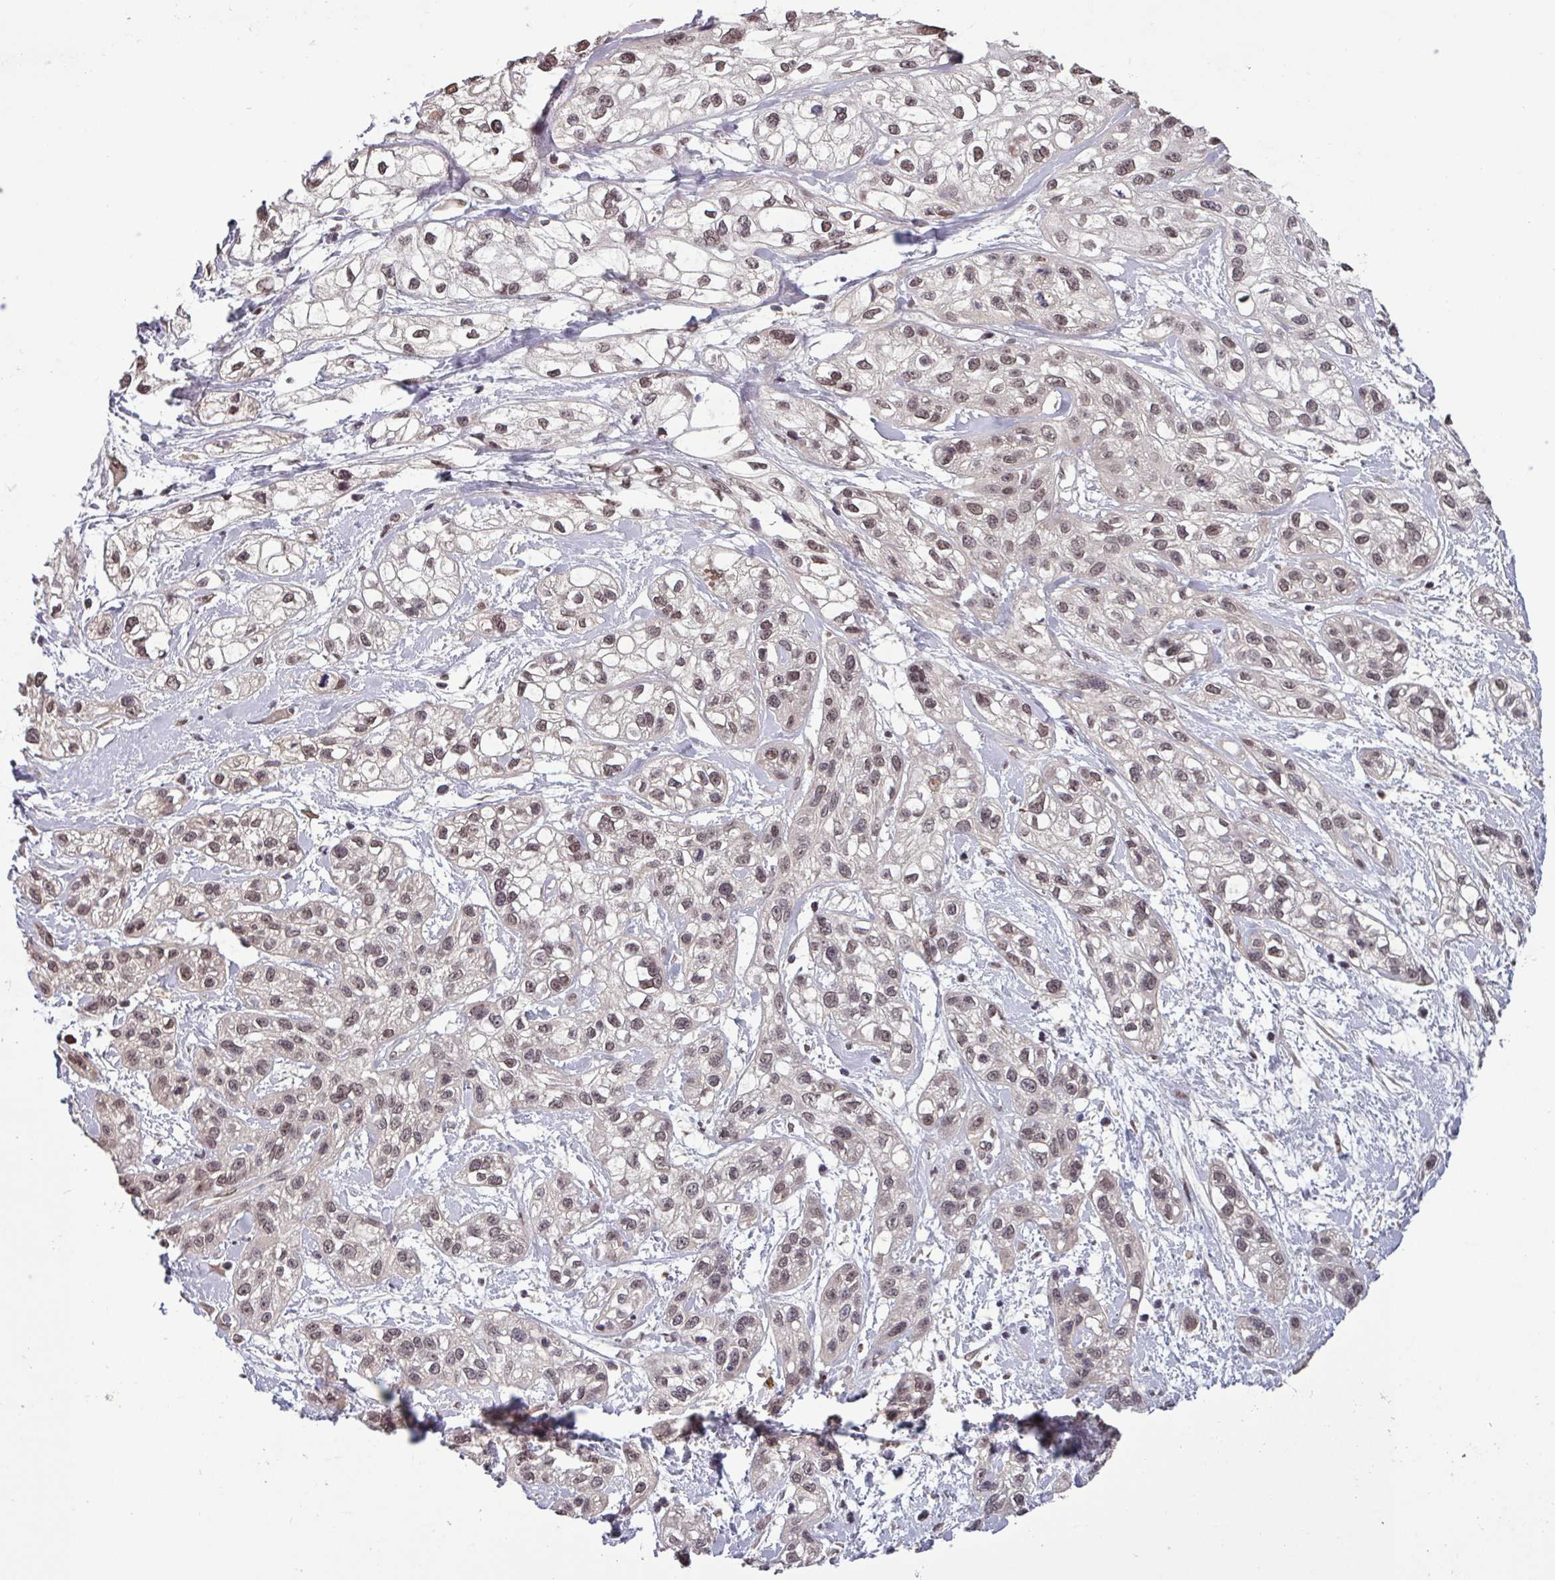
{"staining": {"intensity": "moderate", "quantity": "25%-75%", "location": "nuclear"}, "tissue": "skin cancer", "cell_type": "Tumor cells", "image_type": "cancer", "snomed": [{"axis": "morphology", "description": "Squamous cell carcinoma, NOS"}, {"axis": "topography", "description": "Skin"}], "caption": "IHC (DAB) staining of skin cancer demonstrates moderate nuclear protein positivity in about 25%-75% of tumor cells. Nuclei are stained in blue.", "gene": "NOB1", "patient": {"sex": "male", "age": 82}}